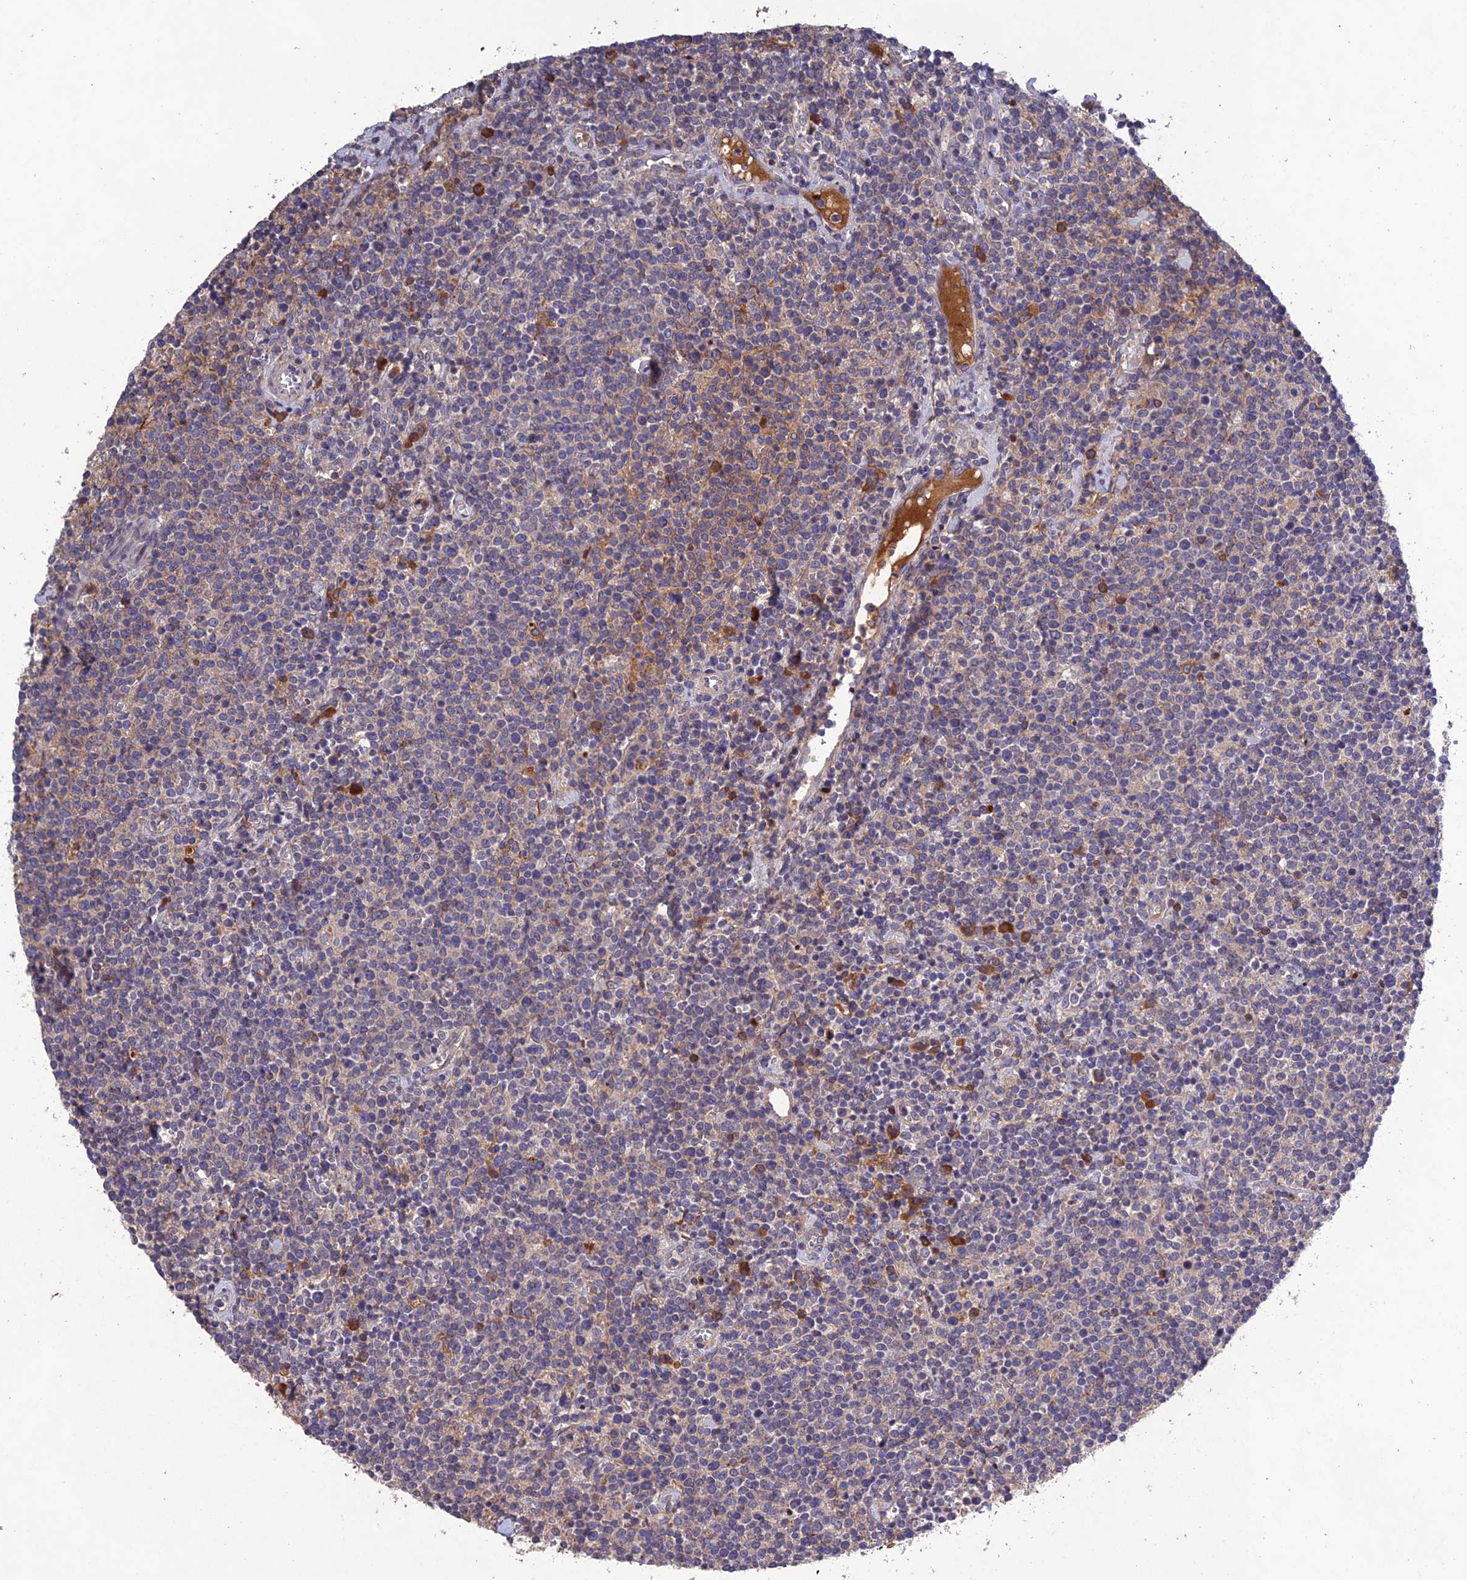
{"staining": {"intensity": "negative", "quantity": "none", "location": "none"}, "tissue": "lymphoma", "cell_type": "Tumor cells", "image_type": "cancer", "snomed": [{"axis": "morphology", "description": "Malignant lymphoma, non-Hodgkin's type, High grade"}, {"axis": "topography", "description": "Lymph node"}], "caption": "Lymphoma was stained to show a protein in brown. There is no significant positivity in tumor cells.", "gene": "SLC39A13", "patient": {"sex": "male", "age": 61}}